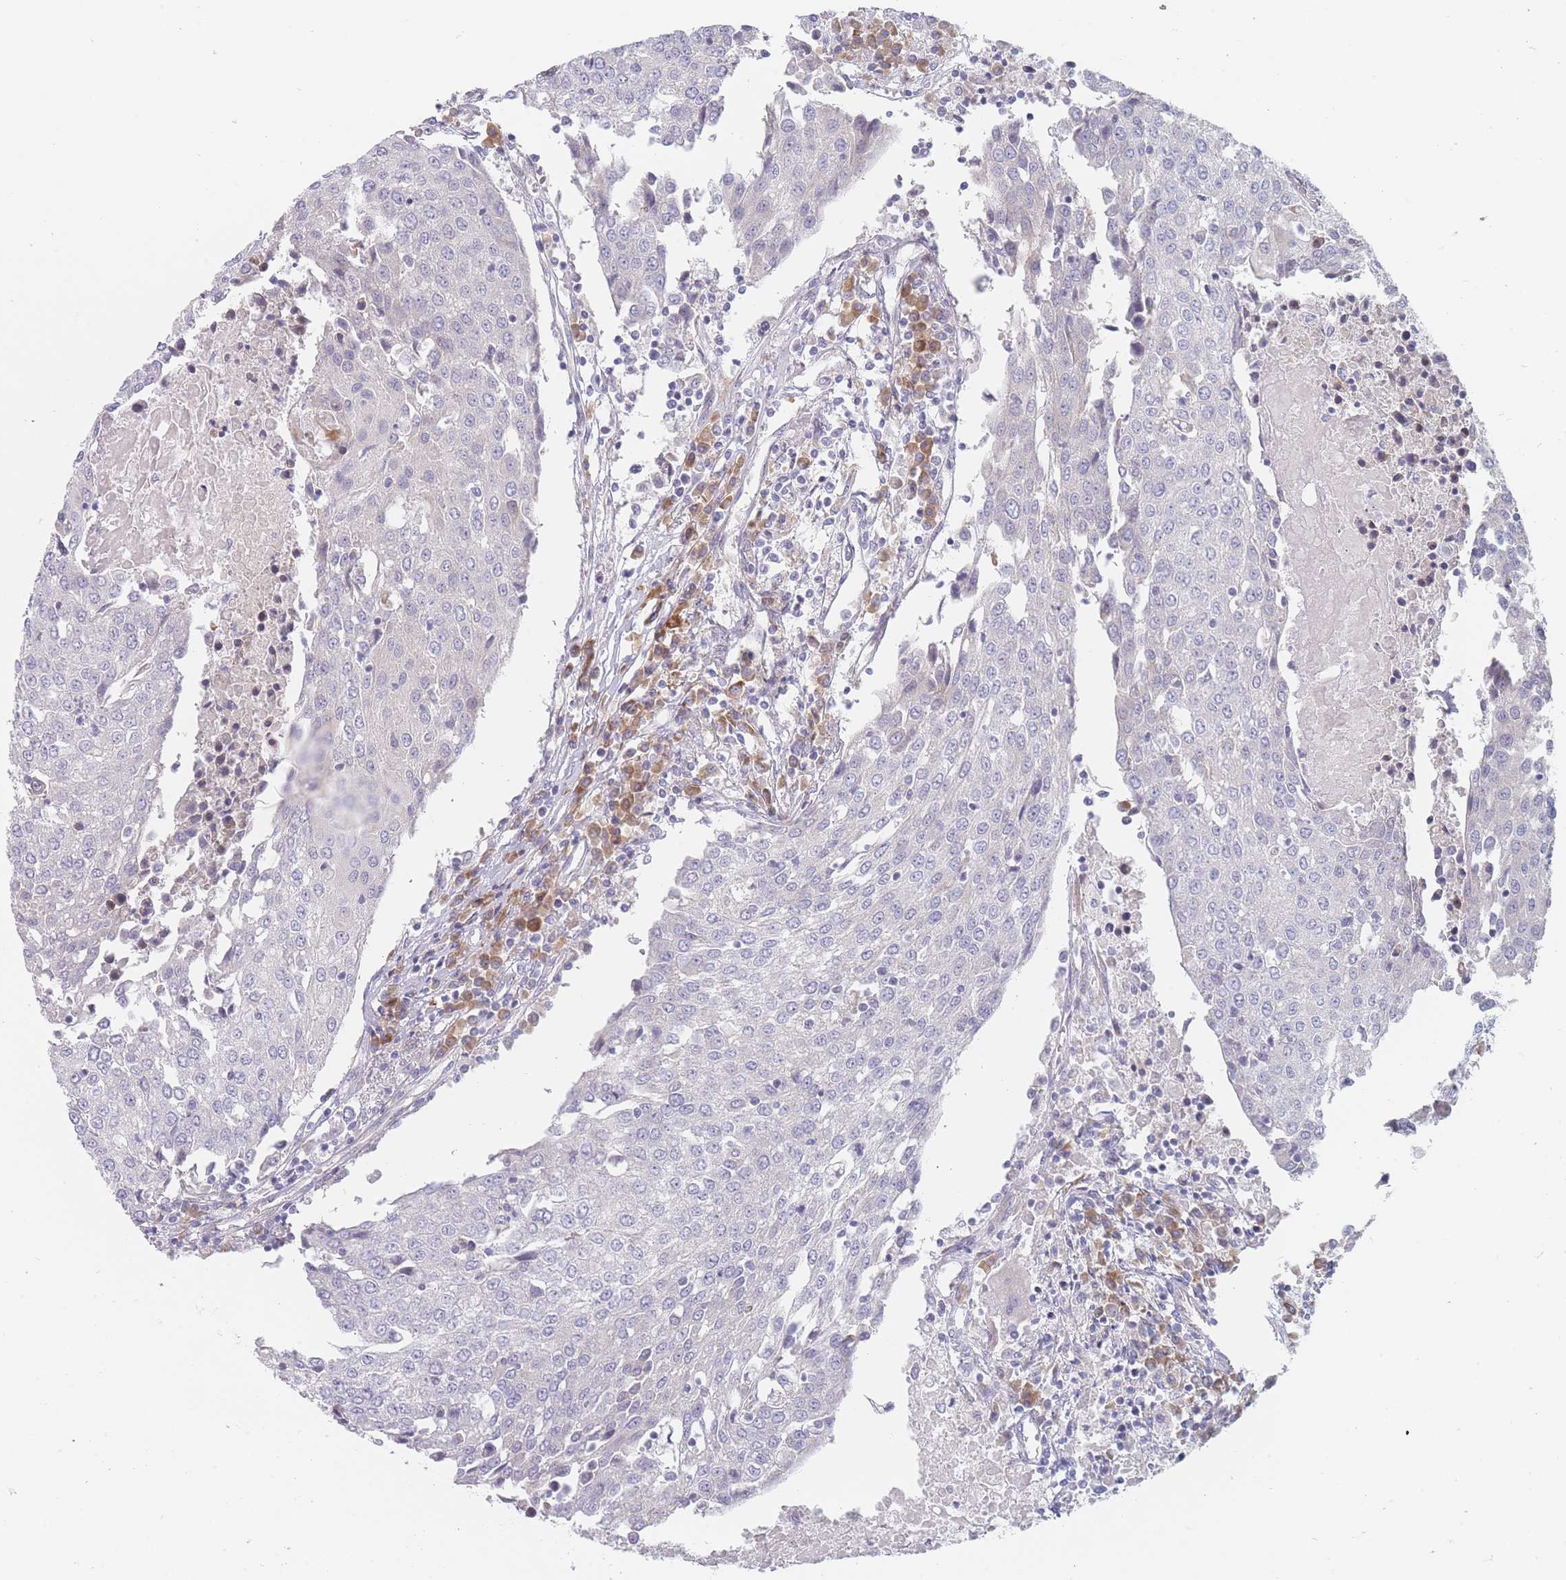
{"staining": {"intensity": "negative", "quantity": "none", "location": "none"}, "tissue": "urothelial cancer", "cell_type": "Tumor cells", "image_type": "cancer", "snomed": [{"axis": "morphology", "description": "Urothelial carcinoma, High grade"}, {"axis": "topography", "description": "Urinary bladder"}], "caption": "Micrograph shows no protein staining in tumor cells of urothelial cancer tissue.", "gene": "SPATS1", "patient": {"sex": "female", "age": 85}}